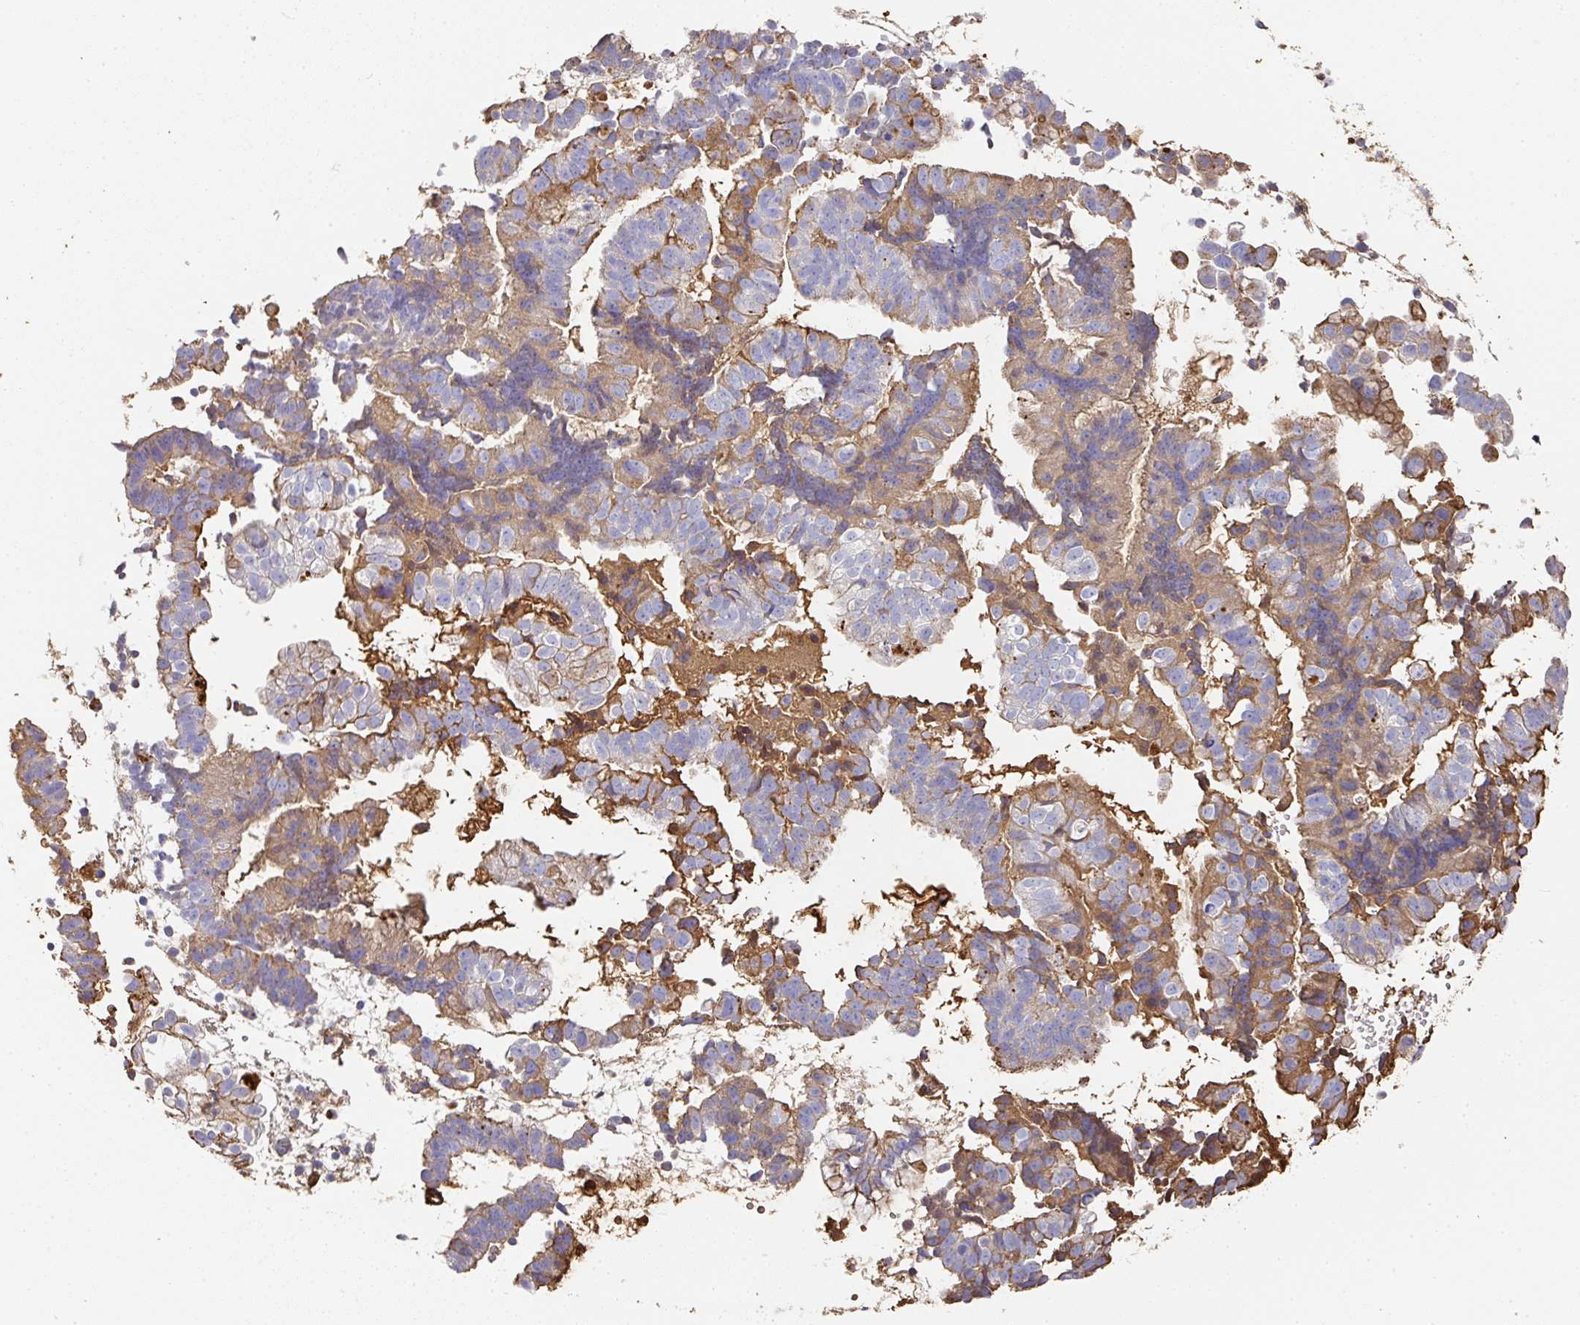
{"staining": {"intensity": "weak", "quantity": "25%-75%", "location": "cytoplasmic/membranous"}, "tissue": "endometrial cancer", "cell_type": "Tumor cells", "image_type": "cancer", "snomed": [{"axis": "morphology", "description": "Adenocarcinoma, NOS"}, {"axis": "topography", "description": "Endometrium"}], "caption": "There is low levels of weak cytoplasmic/membranous expression in tumor cells of endometrial adenocarcinoma, as demonstrated by immunohistochemical staining (brown color).", "gene": "ALB", "patient": {"sex": "female", "age": 76}}